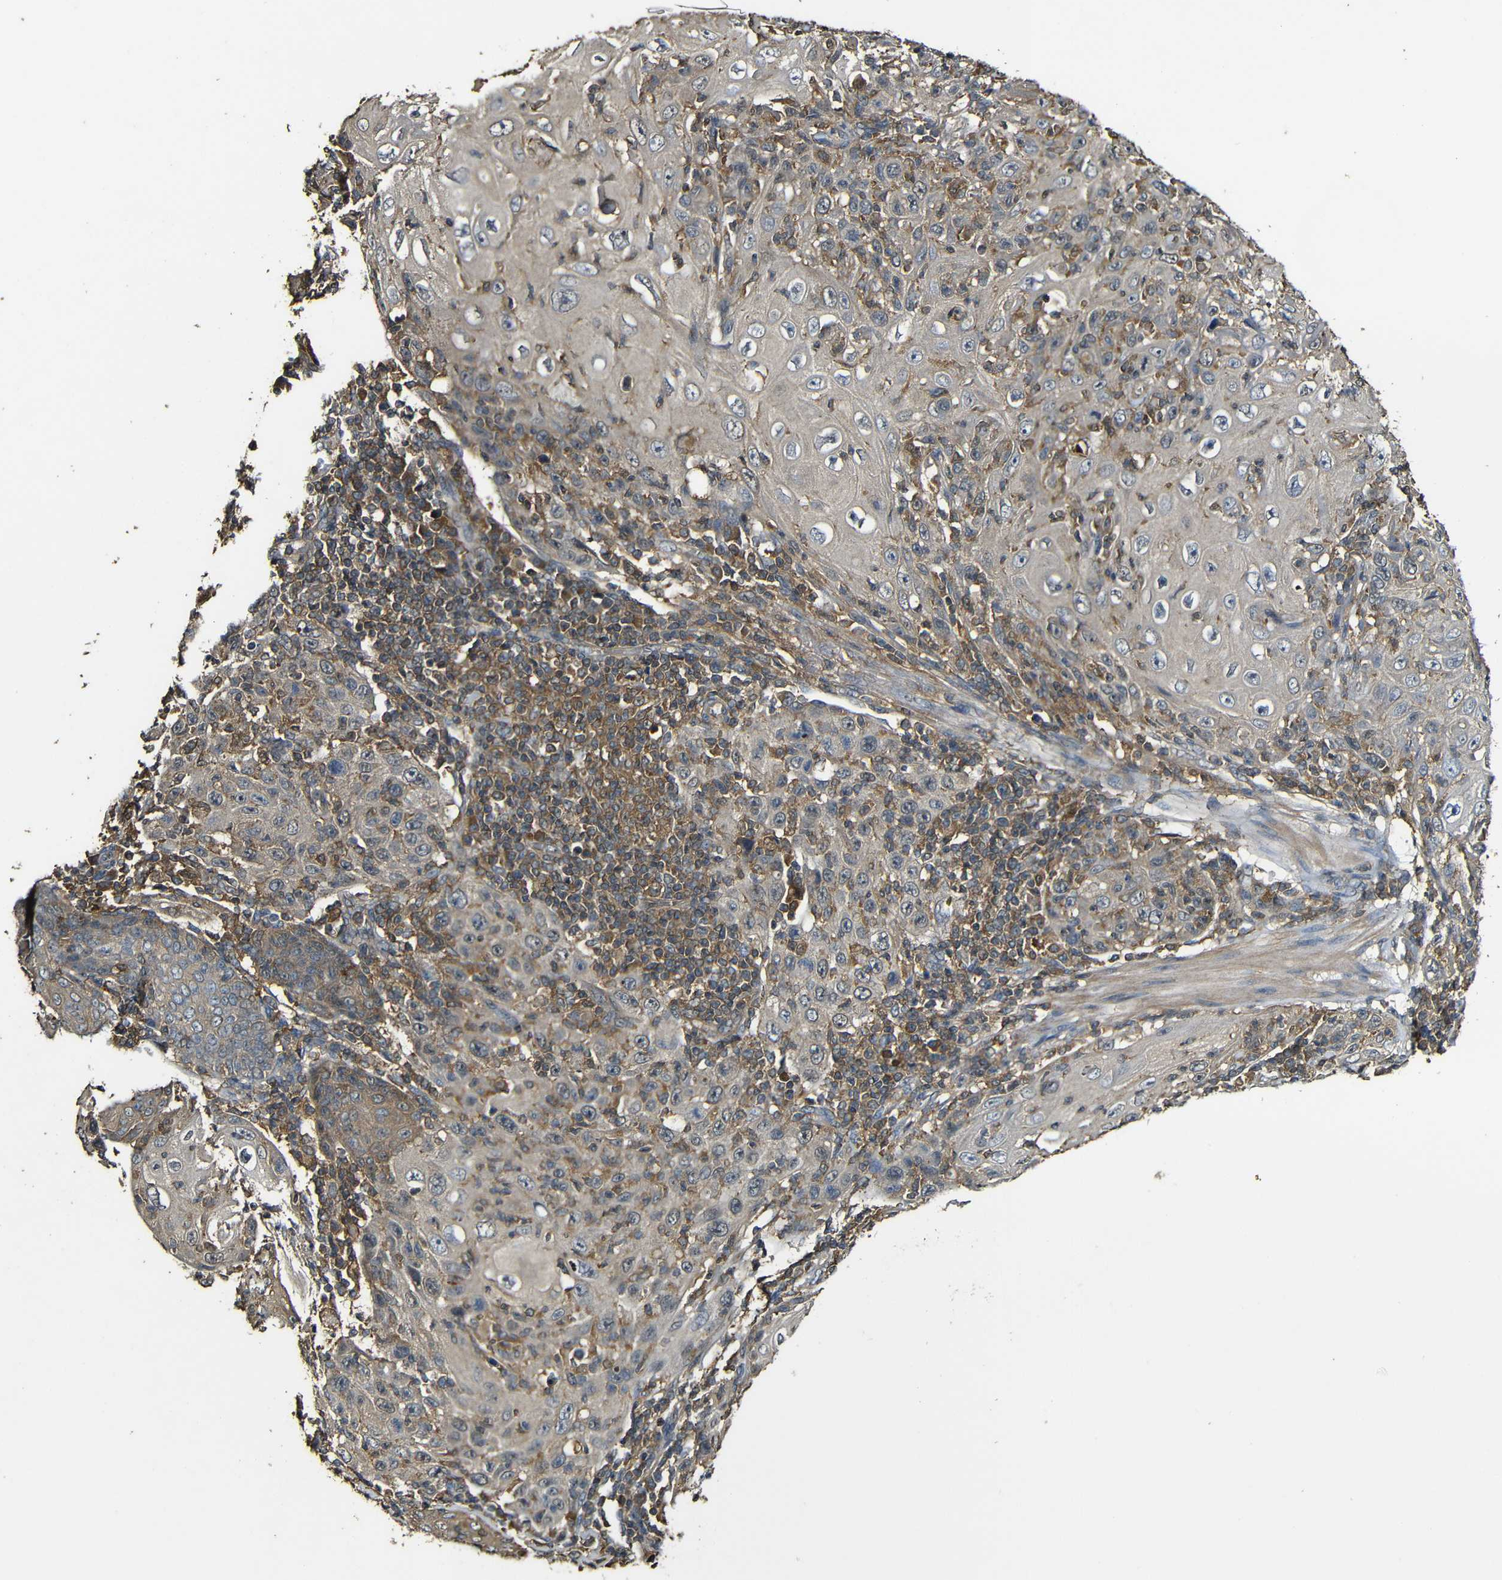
{"staining": {"intensity": "weak", "quantity": ">75%", "location": "cytoplasmic/membranous"}, "tissue": "skin cancer", "cell_type": "Tumor cells", "image_type": "cancer", "snomed": [{"axis": "morphology", "description": "Squamous cell carcinoma, NOS"}, {"axis": "topography", "description": "Skin"}], "caption": "Protein expression by IHC reveals weak cytoplasmic/membranous positivity in about >75% of tumor cells in skin squamous cell carcinoma.", "gene": "CASP8", "patient": {"sex": "female", "age": 88}}